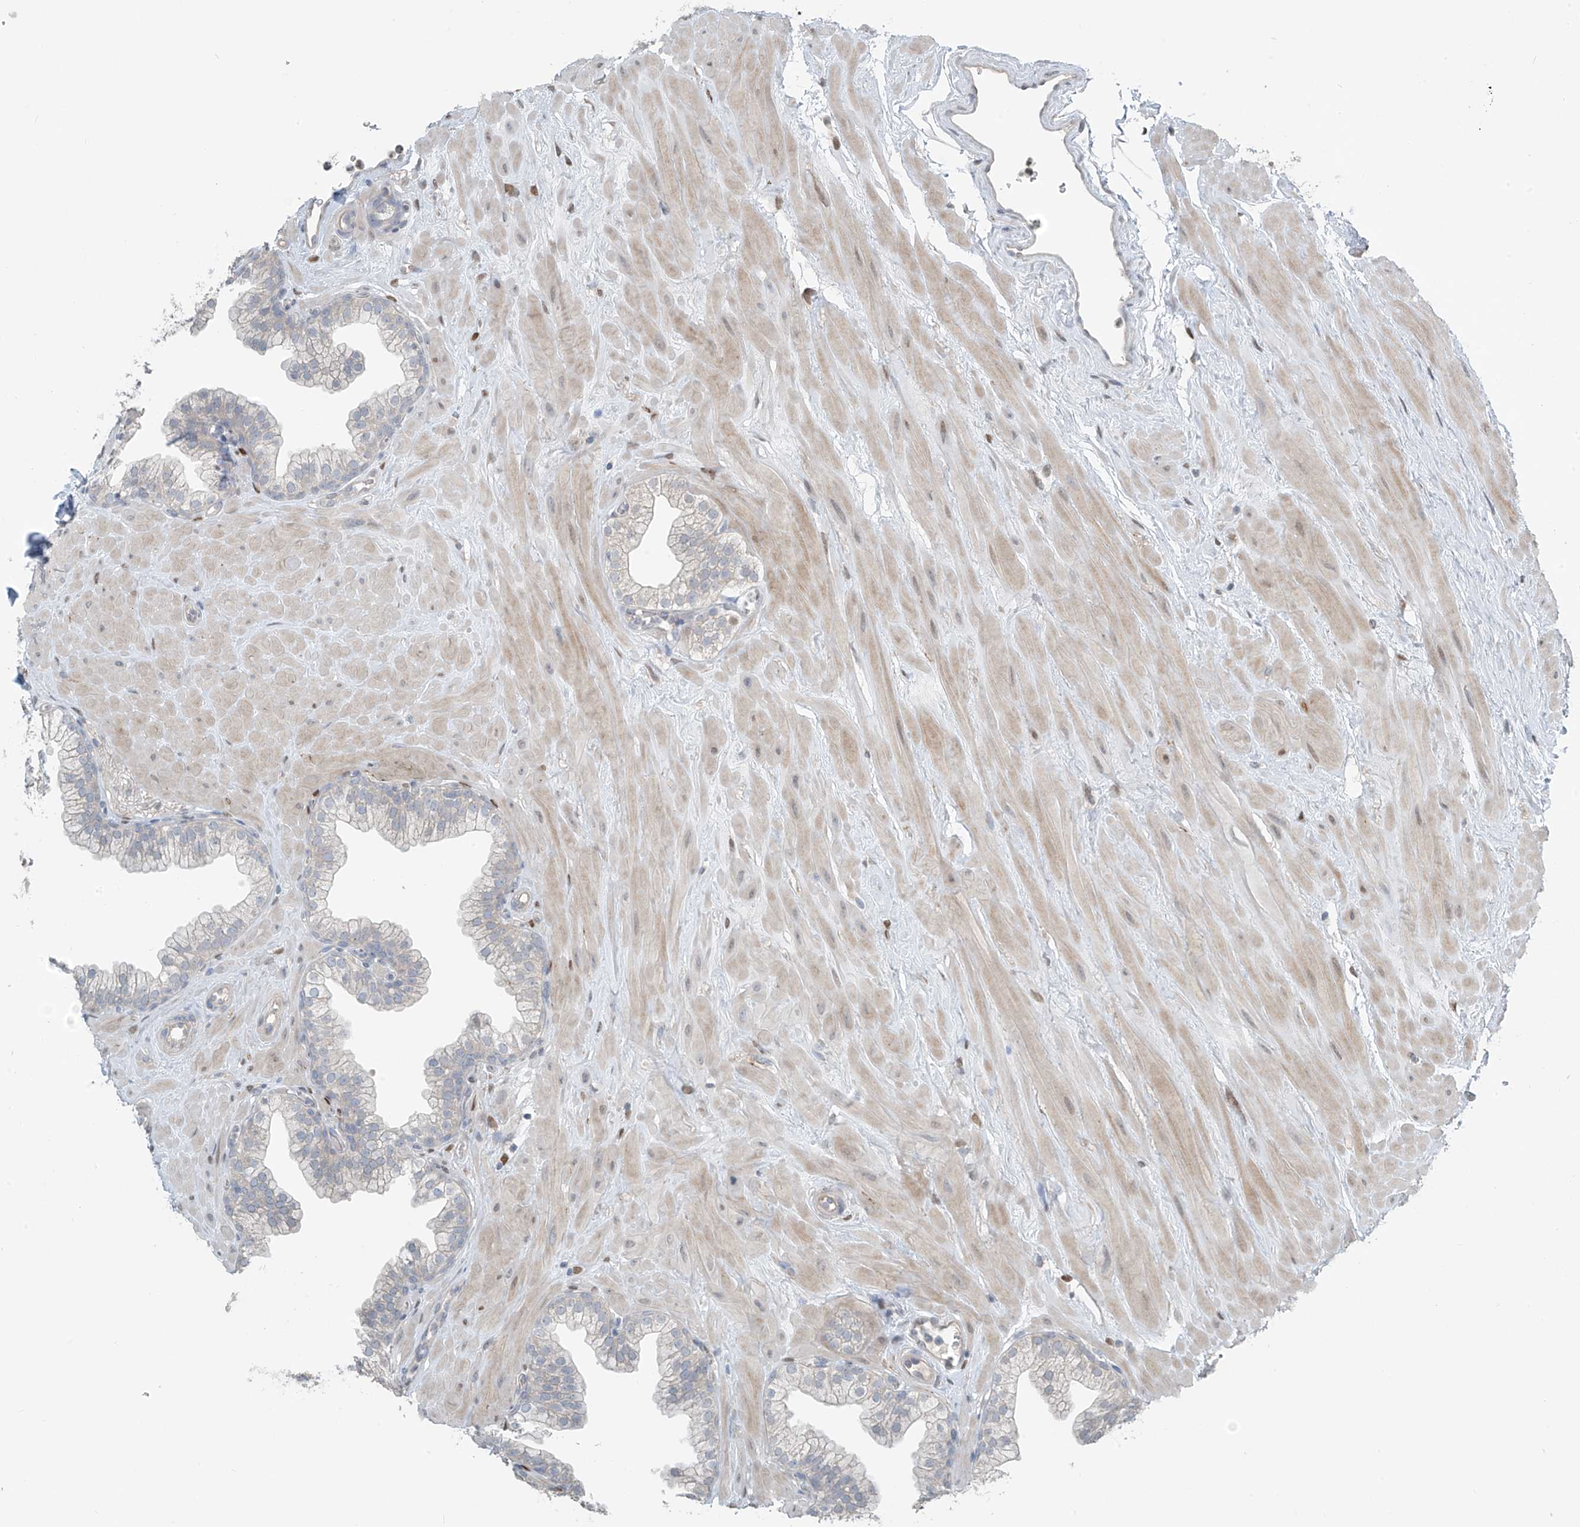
{"staining": {"intensity": "negative", "quantity": "none", "location": "none"}, "tissue": "prostate", "cell_type": "Glandular cells", "image_type": "normal", "snomed": [{"axis": "morphology", "description": "Normal tissue, NOS"}, {"axis": "morphology", "description": "Urothelial carcinoma, Low grade"}, {"axis": "topography", "description": "Urinary bladder"}, {"axis": "topography", "description": "Prostate"}], "caption": "This histopathology image is of normal prostate stained with immunohistochemistry to label a protein in brown with the nuclei are counter-stained blue. There is no expression in glandular cells. (DAB IHC, high magnification).", "gene": "HOXA11", "patient": {"sex": "male", "age": 60}}